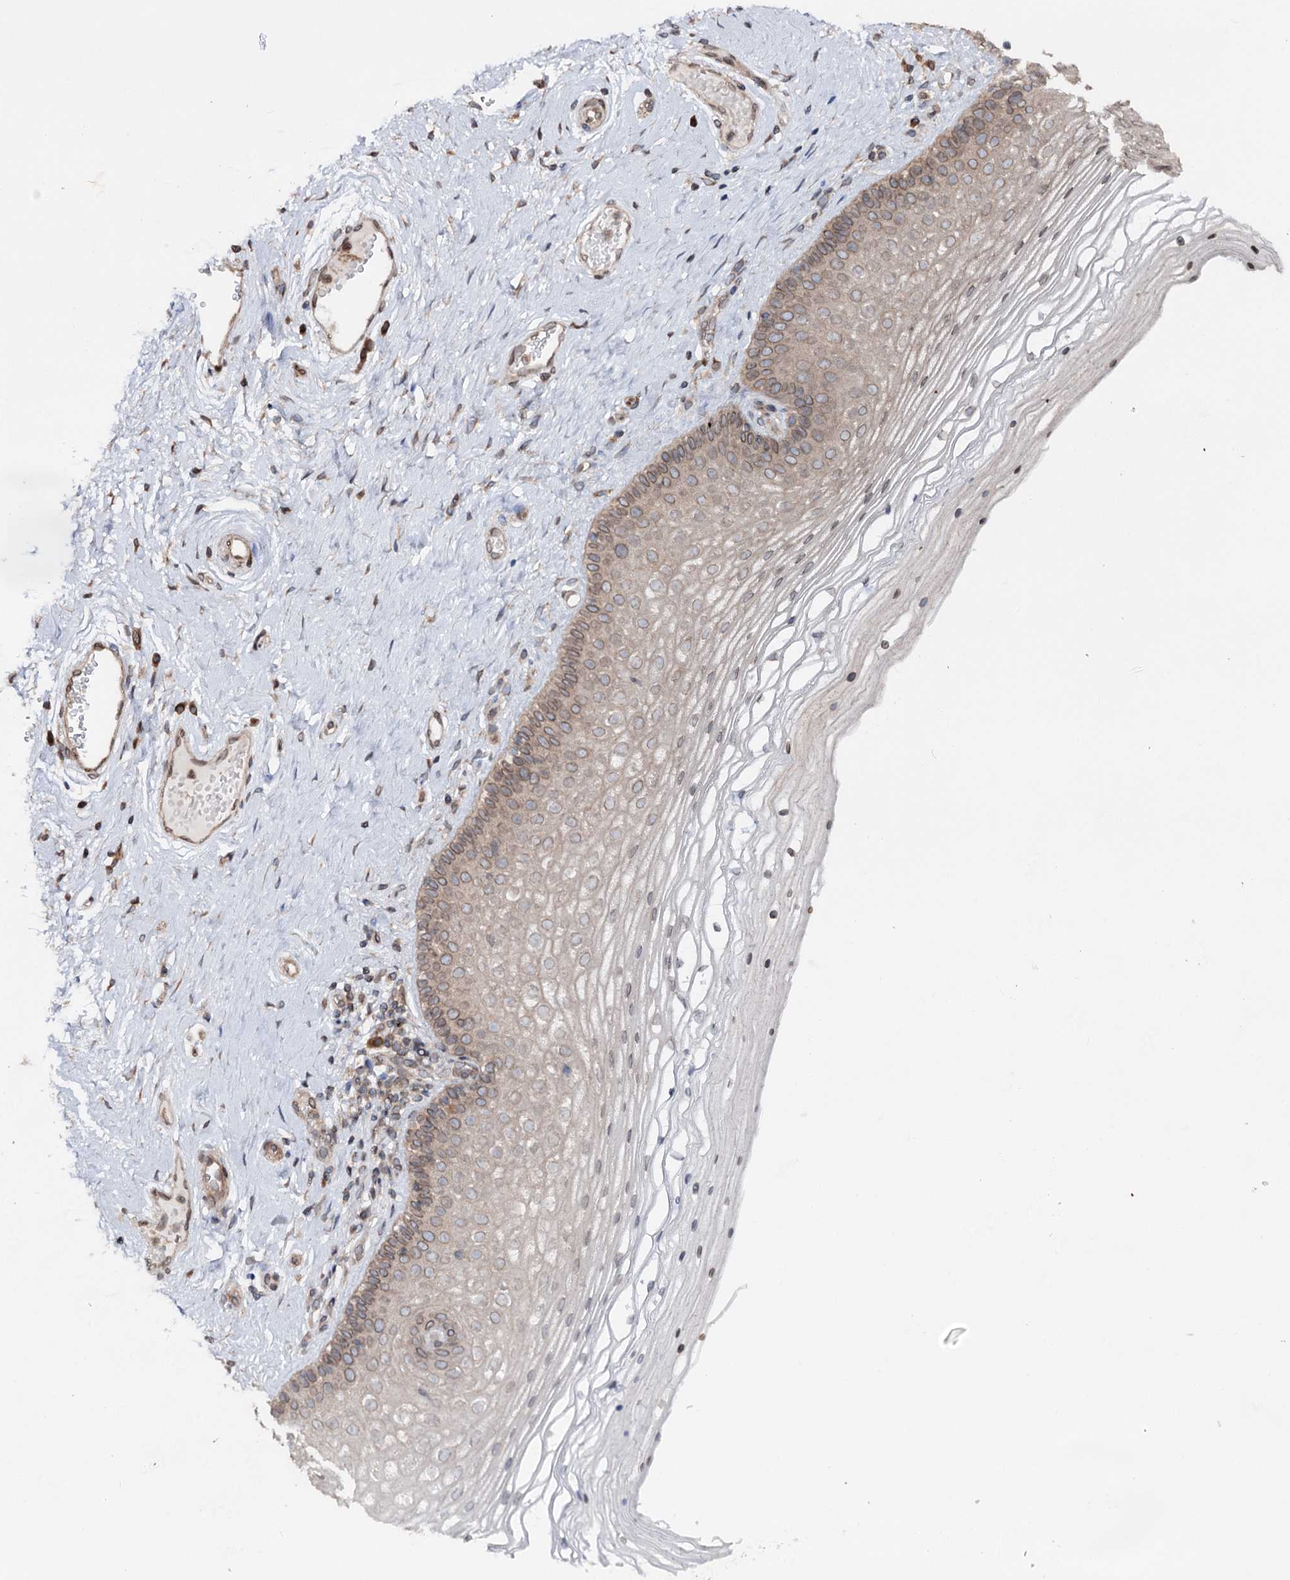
{"staining": {"intensity": "moderate", "quantity": ">75%", "location": "cytoplasmic/membranous,nuclear"}, "tissue": "vagina", "cell_type": "Squamous epithelial cells", "image_type": "normal", "snomed": [{"axis": "morphology", "description": "Normal tissue, NOS"}, {"axis": "topography", "description": "Vagina"}], "caption": "High-magnification brightfield microscopy of benign vagina stained with DAB (brown) and counterstained with hematoxylin (blue). squamous epithelial cells exhibit moderate cytoplasmic/membranous,nuclear staining is seen in approximately>75% of cells.", "gene": "FGFR1OP2", "patient": {"sex": "female", "age": 46}}